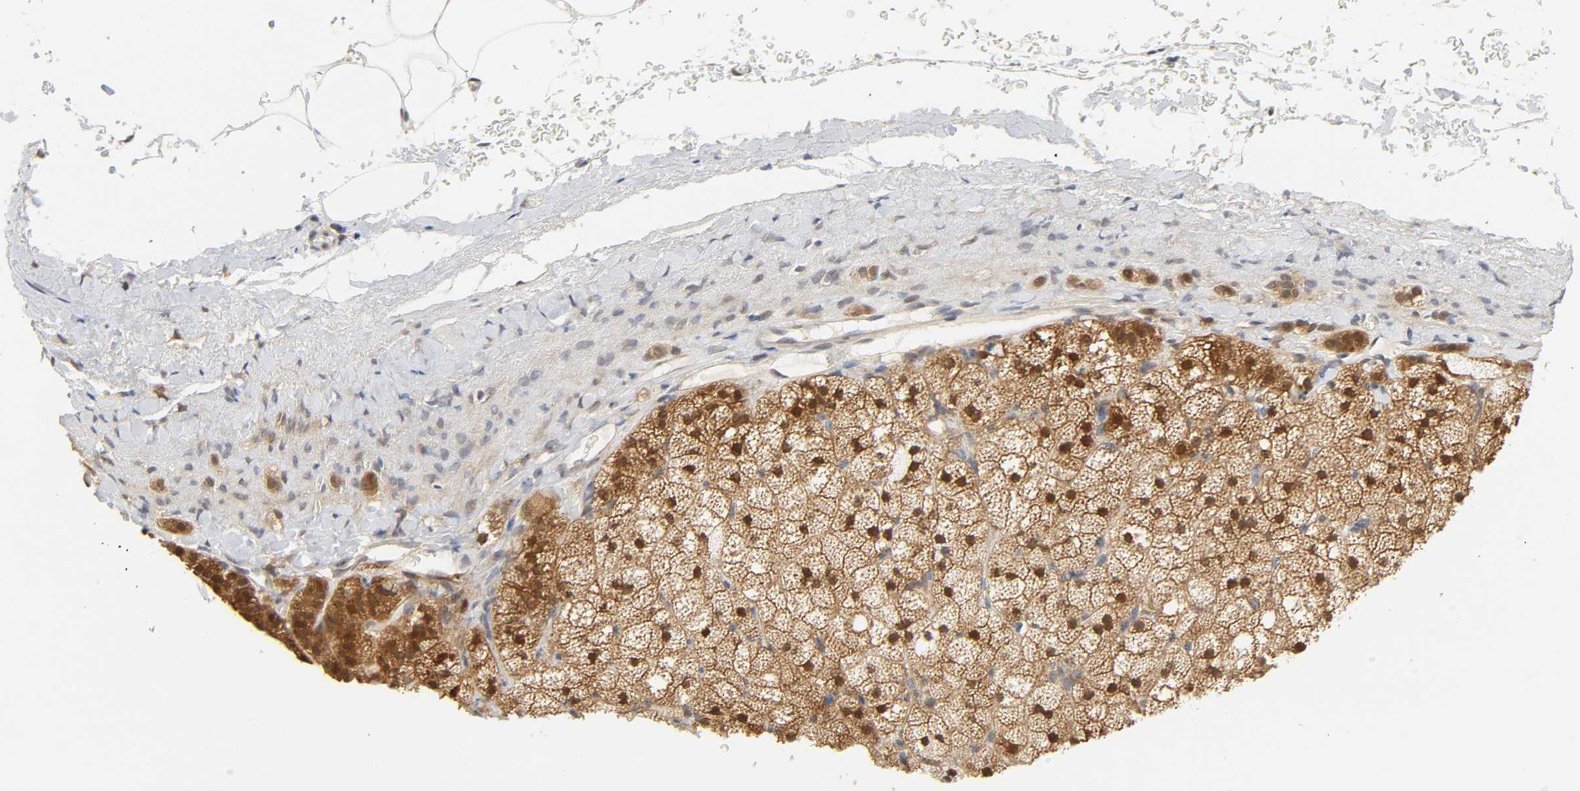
{"staining": {"intensity": "strong", "quantity": ">75%", "location": "cytoplasmic/membranous"}, "tissue": "adrenal gland", "cell_type": "Glandular cells", "image_type": "normal", "snomed": [{"axis": "morphology", "description": "Normal tissue, NOS"}, {"axis": "topography", "description": "Adrenal gland"}], "caption": "High-power microscopy captured an immunohistochemistry image of unremarkable adrenal gland, revealing strong cytoplasmic/membranous positivity in approximately >75% of glandular cells. (DAB IHC, brown staining for protein, blue staining for nuclei).", "gene": "MIF", "patient": {"sex": "male", "age": 35}}